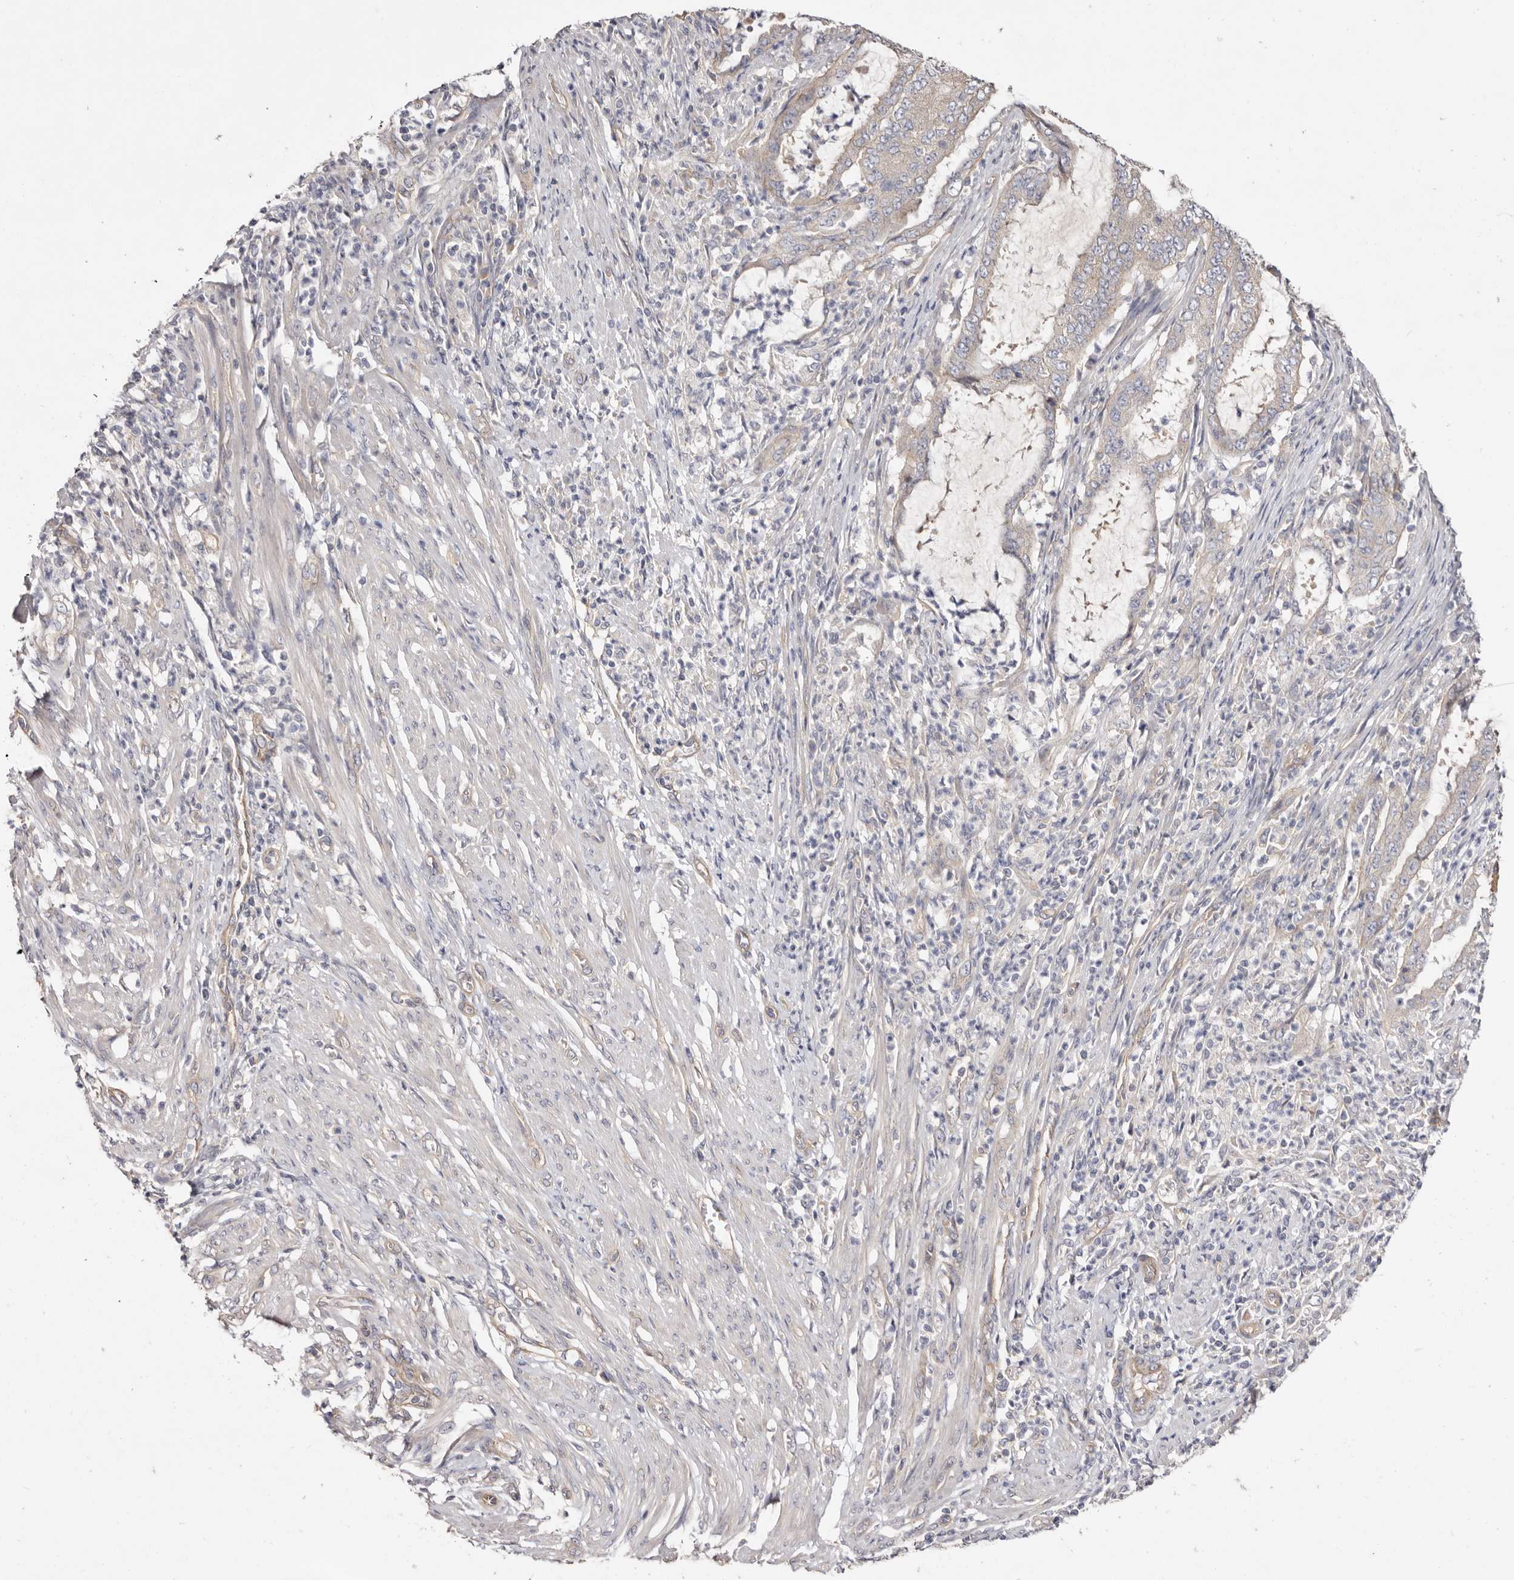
{"staining": {"intensity": "negative", "quantity": "none", "location": "none"}, "tissue": "endometrial cancer", "cell_type": "Tumor cells", "image_type": "cancer", "snomed": [{"axis": "morphology", "description": "Adenocarcinoma, NOS"}, {"axis": "topography", "description": "Endometrium"}], "caption": "IHC histopathology image of neoplastic tissue: human endometrial cancer (adenocarcinoma) stained with DAB (3,3'-diaminobenzidine) reveals no significant protein expression in tumor cells. (DAB immunohistochemistry (IHC) with hematoxylin counter stain).", "gene": "FAM167B", "patient": {"sex": "female", "age": 51}}